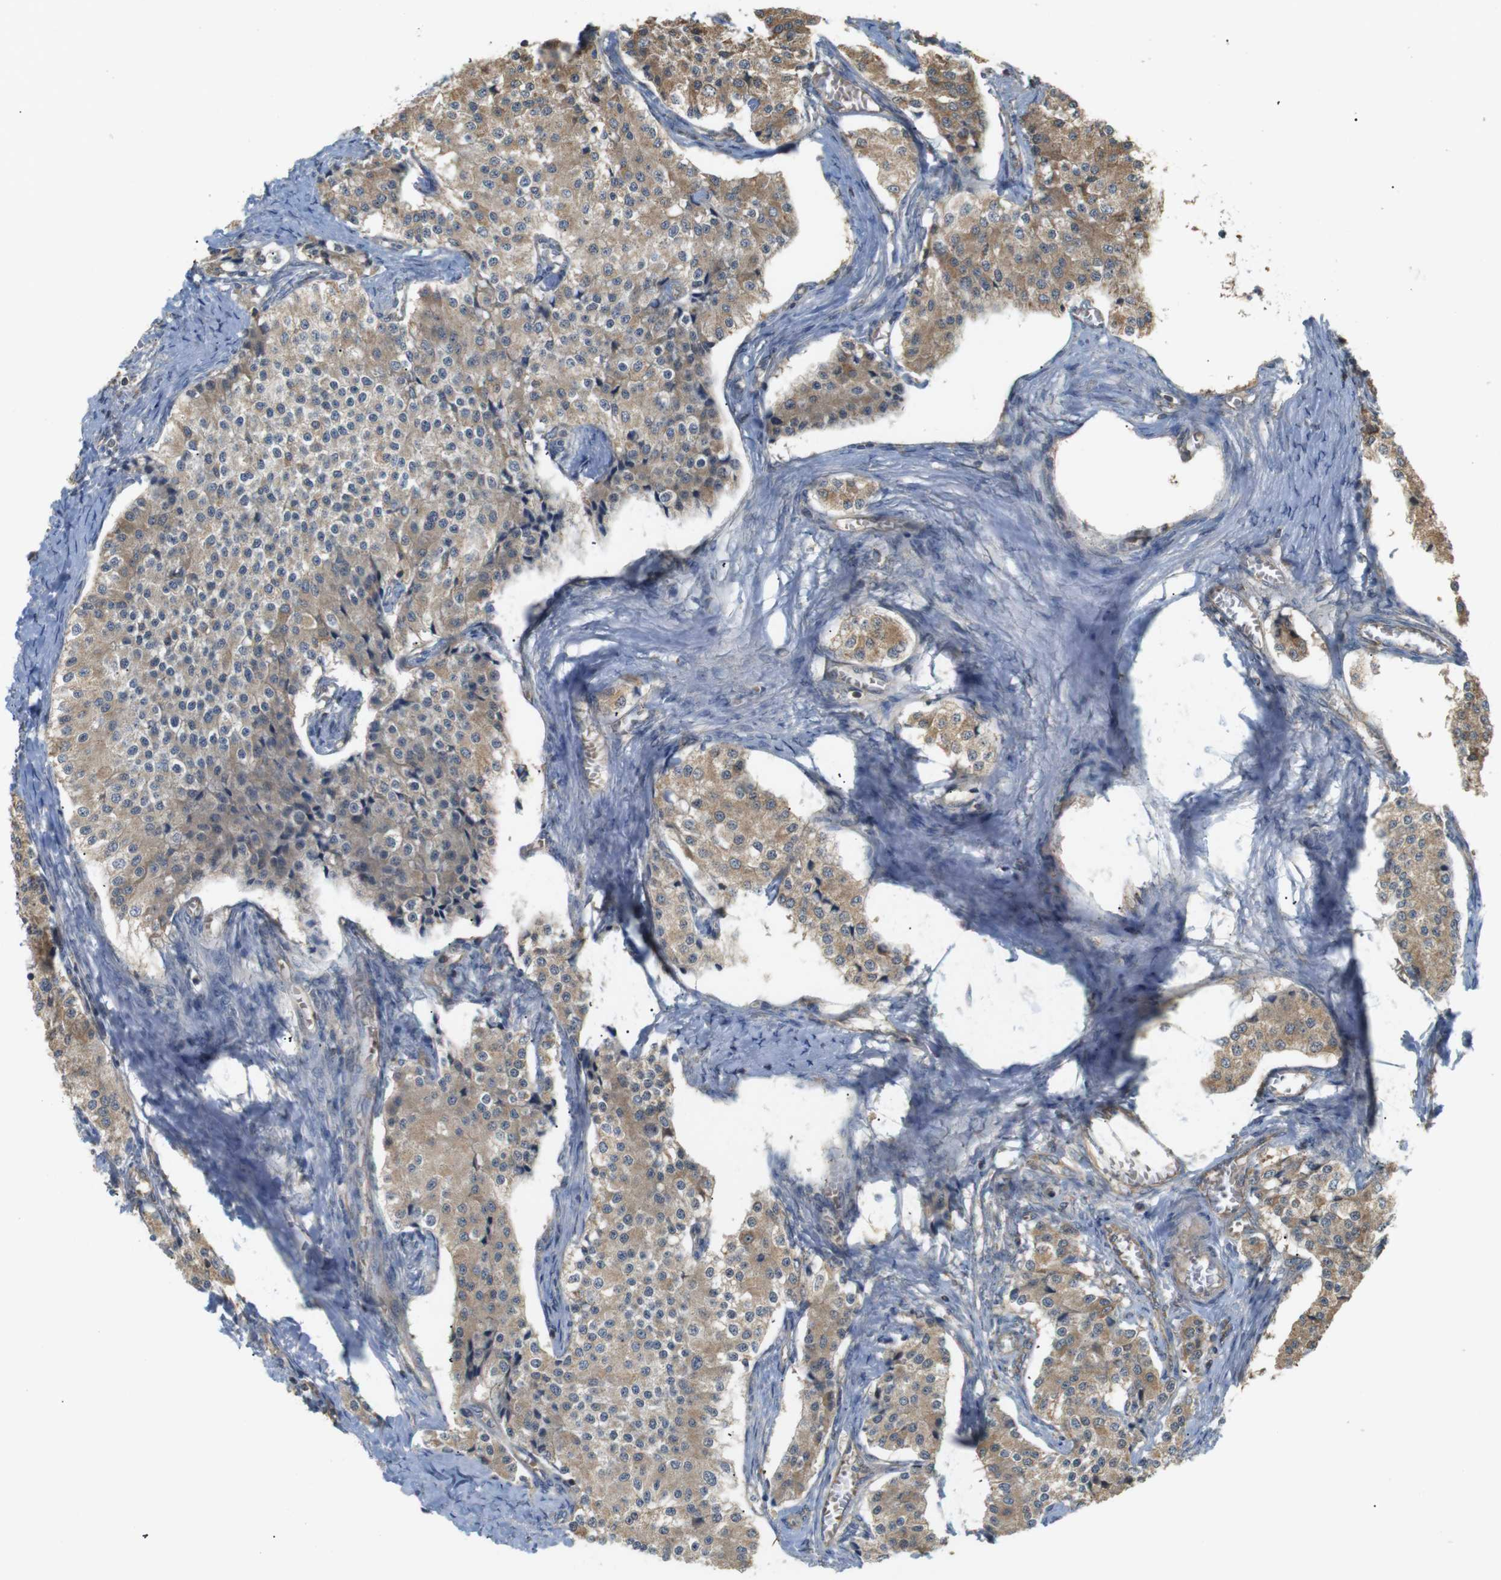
{"staining": {"intensity": "moderate", "quantity": ">75%", "location": "cytoplasmic/membranous"}, "tissue": "carcinoid", "cell_type": "Tumor cells", "image_type": "cancer", "snomed": [{"axis": "morphology", "description": "Carcinoid, malignant, NOS"}, {"axis": "topography", "description": "Colon"}], "caption": "Tumor cells reveal medium levels of moderate cytoplasmic/membranous positivity in about >75% of cells in malignant carcinoid.", "gene": "KSR1", "patient": {"sex": "female", "age": 52}}